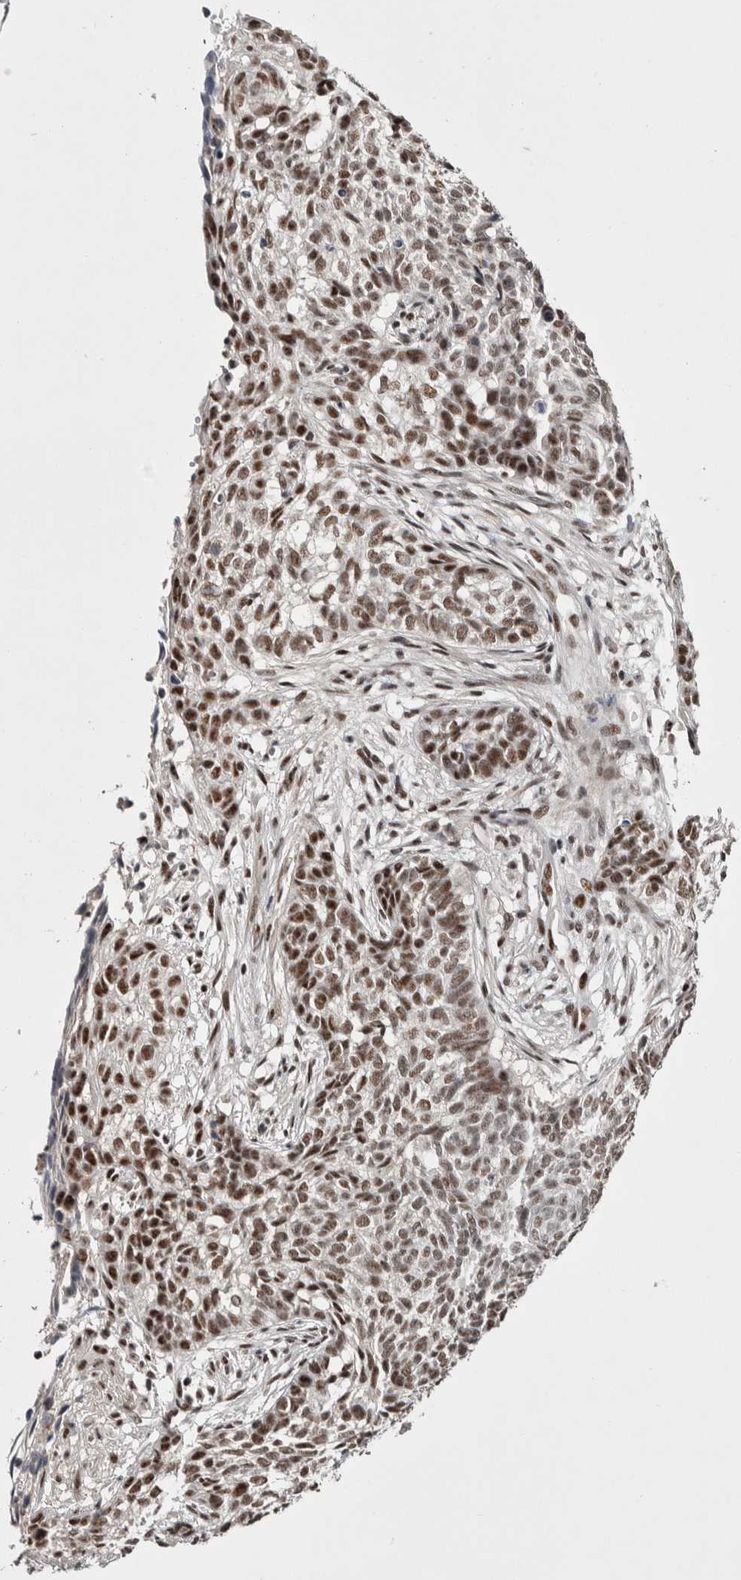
{"staining": {"intensity": "moderate", "quantity": ">75%", "location": "nuclear"}, "tissue": "skin cancer", "cell_type": "Tumor cells", "image_type": "cancer", "snomed": [{"axis": "morphology", "description": "Basal cell carcinoma"}, {"axis": "topography", "description": "Skin"}], "caption": "Moderate nuclear staining is present in about >75% of tumor cells in skin cancer (basal cell carcinoma). (Brightfield microscopy of DAB IHC at high magnification).", "gene": "ASPN", "patient": {"sex": "male", "age": 85}}